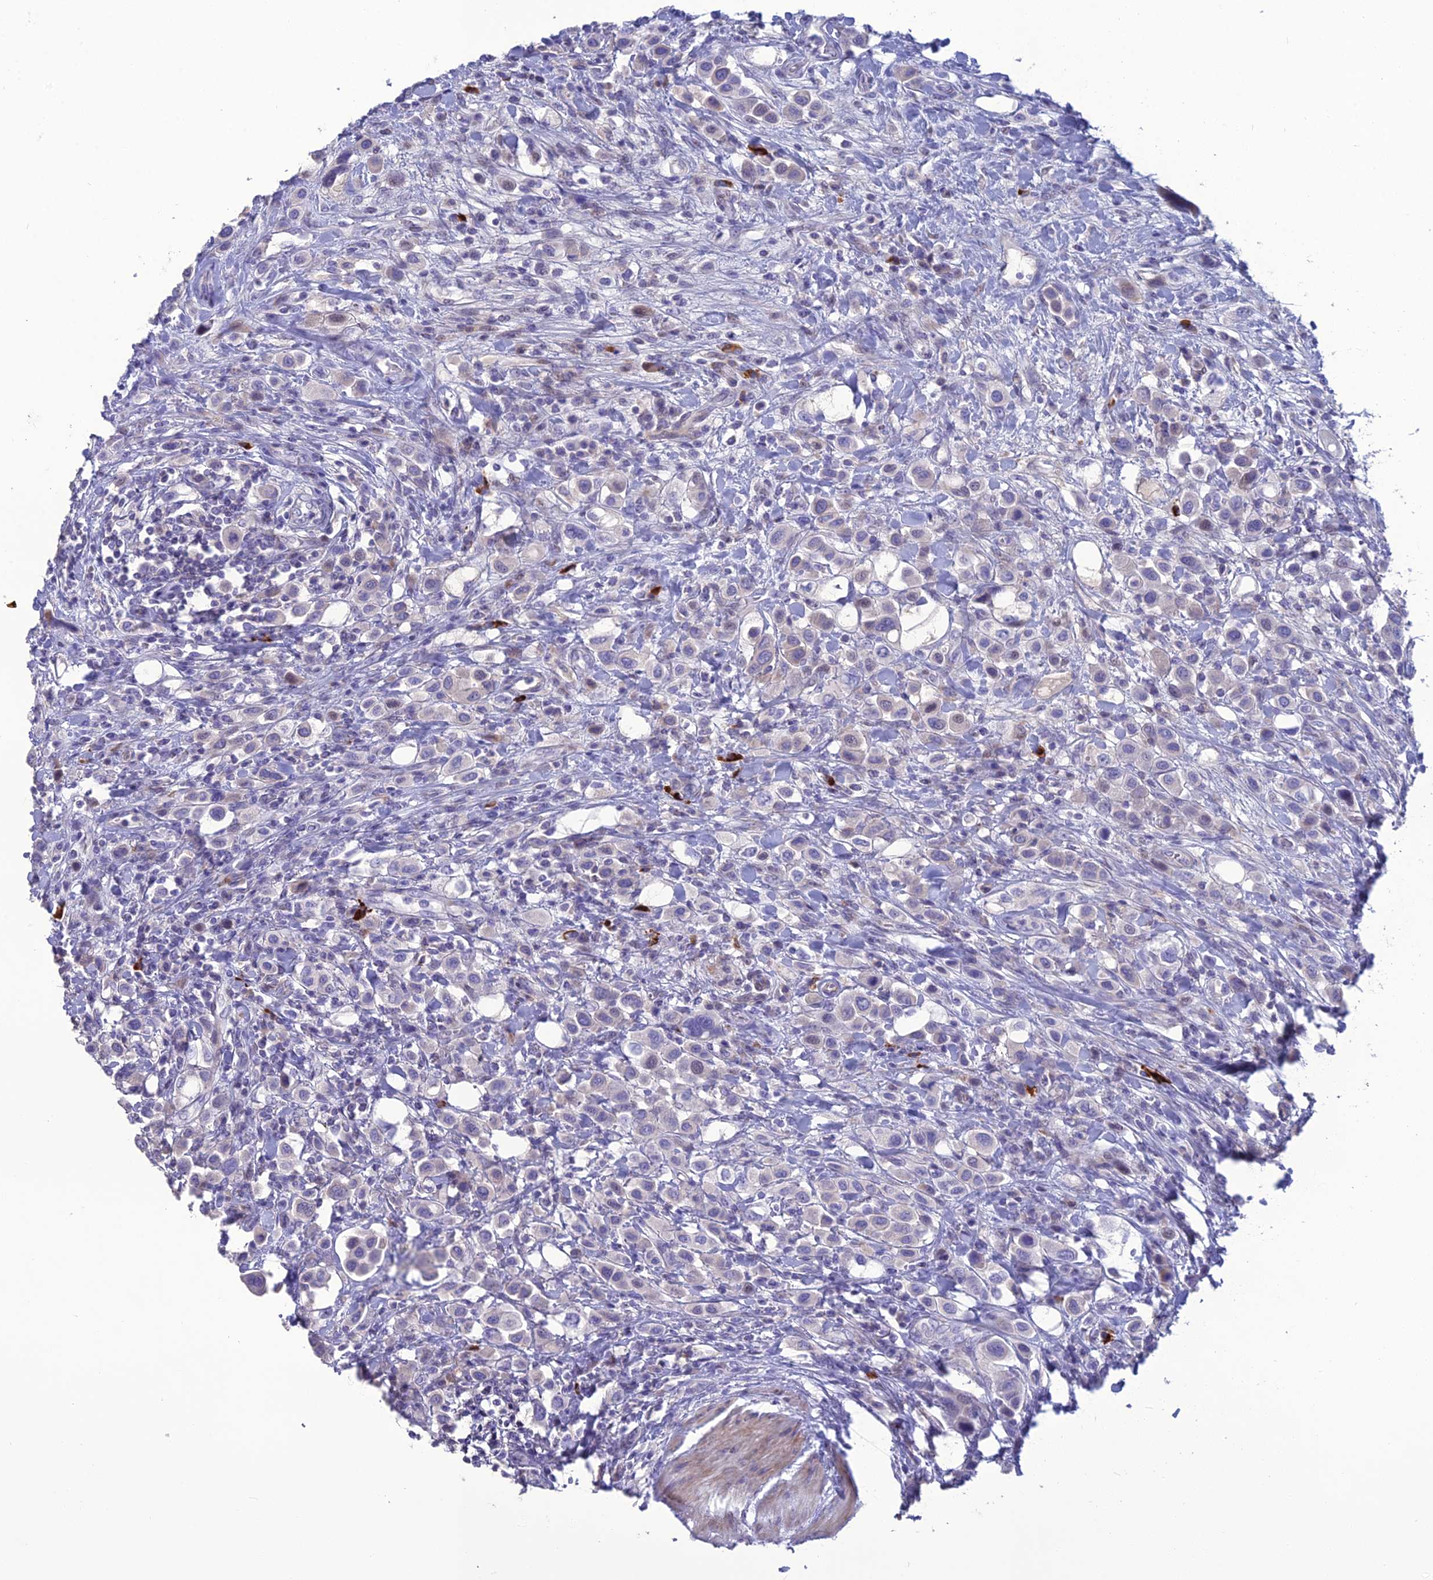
{"staining": {"intensity": "negative", "quantity": "none", "location": "none"}, "tissue": "urothelial cancer", "cell_type": "Tumor cells", "image_type": "cancer", "snomed": [{"axis": "morphology", "description": "Urothelial carcinoma, High grade"}, {"axis": "topography", "description": "Urinary bladder"}], "caption": "This is an IHC image of urothelial cancer. There is no expression in tumor cells.", "gene": "OR56B1", "patient": {"sex": "male", "age": 50}}